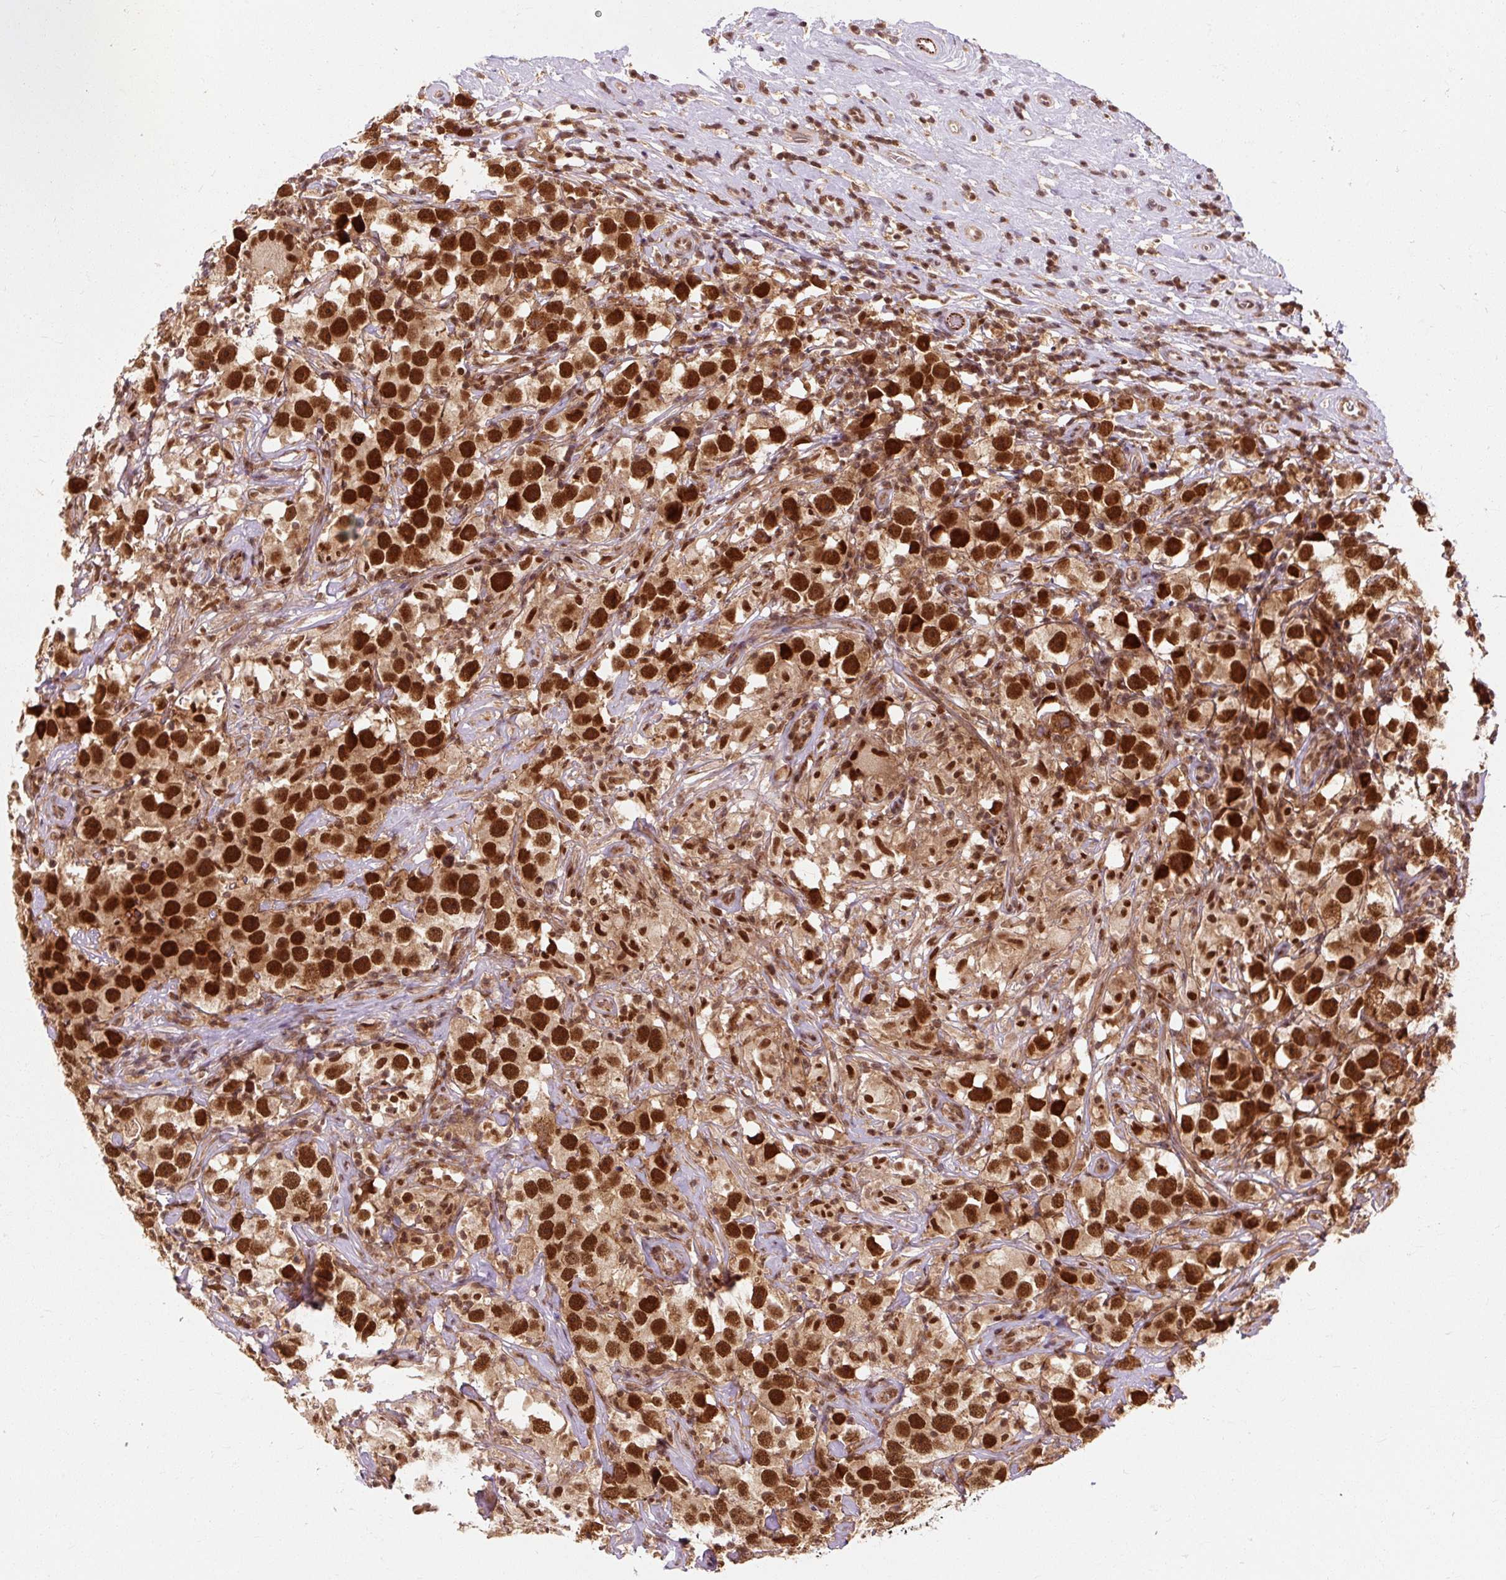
{"staining": {"intensity": "strong", "quantity": ">75%", "location": "nuclear"}, "tissue": "testis cancer", "cell_type": "Tumor cells", "image_type": "cancer", "snomed": [{"axis": "morphology", "description": "Seminoma, NOS"}, {"axis": "topography", "description": "Testis"}], "caption": "This micrograph demonstrates IHC staining of testis seminoma, with high strong nuclear staining in approximately >75% of tumor cells.", "gene": "CSTF1", "patient": {"sex": "male", "age": 49}}